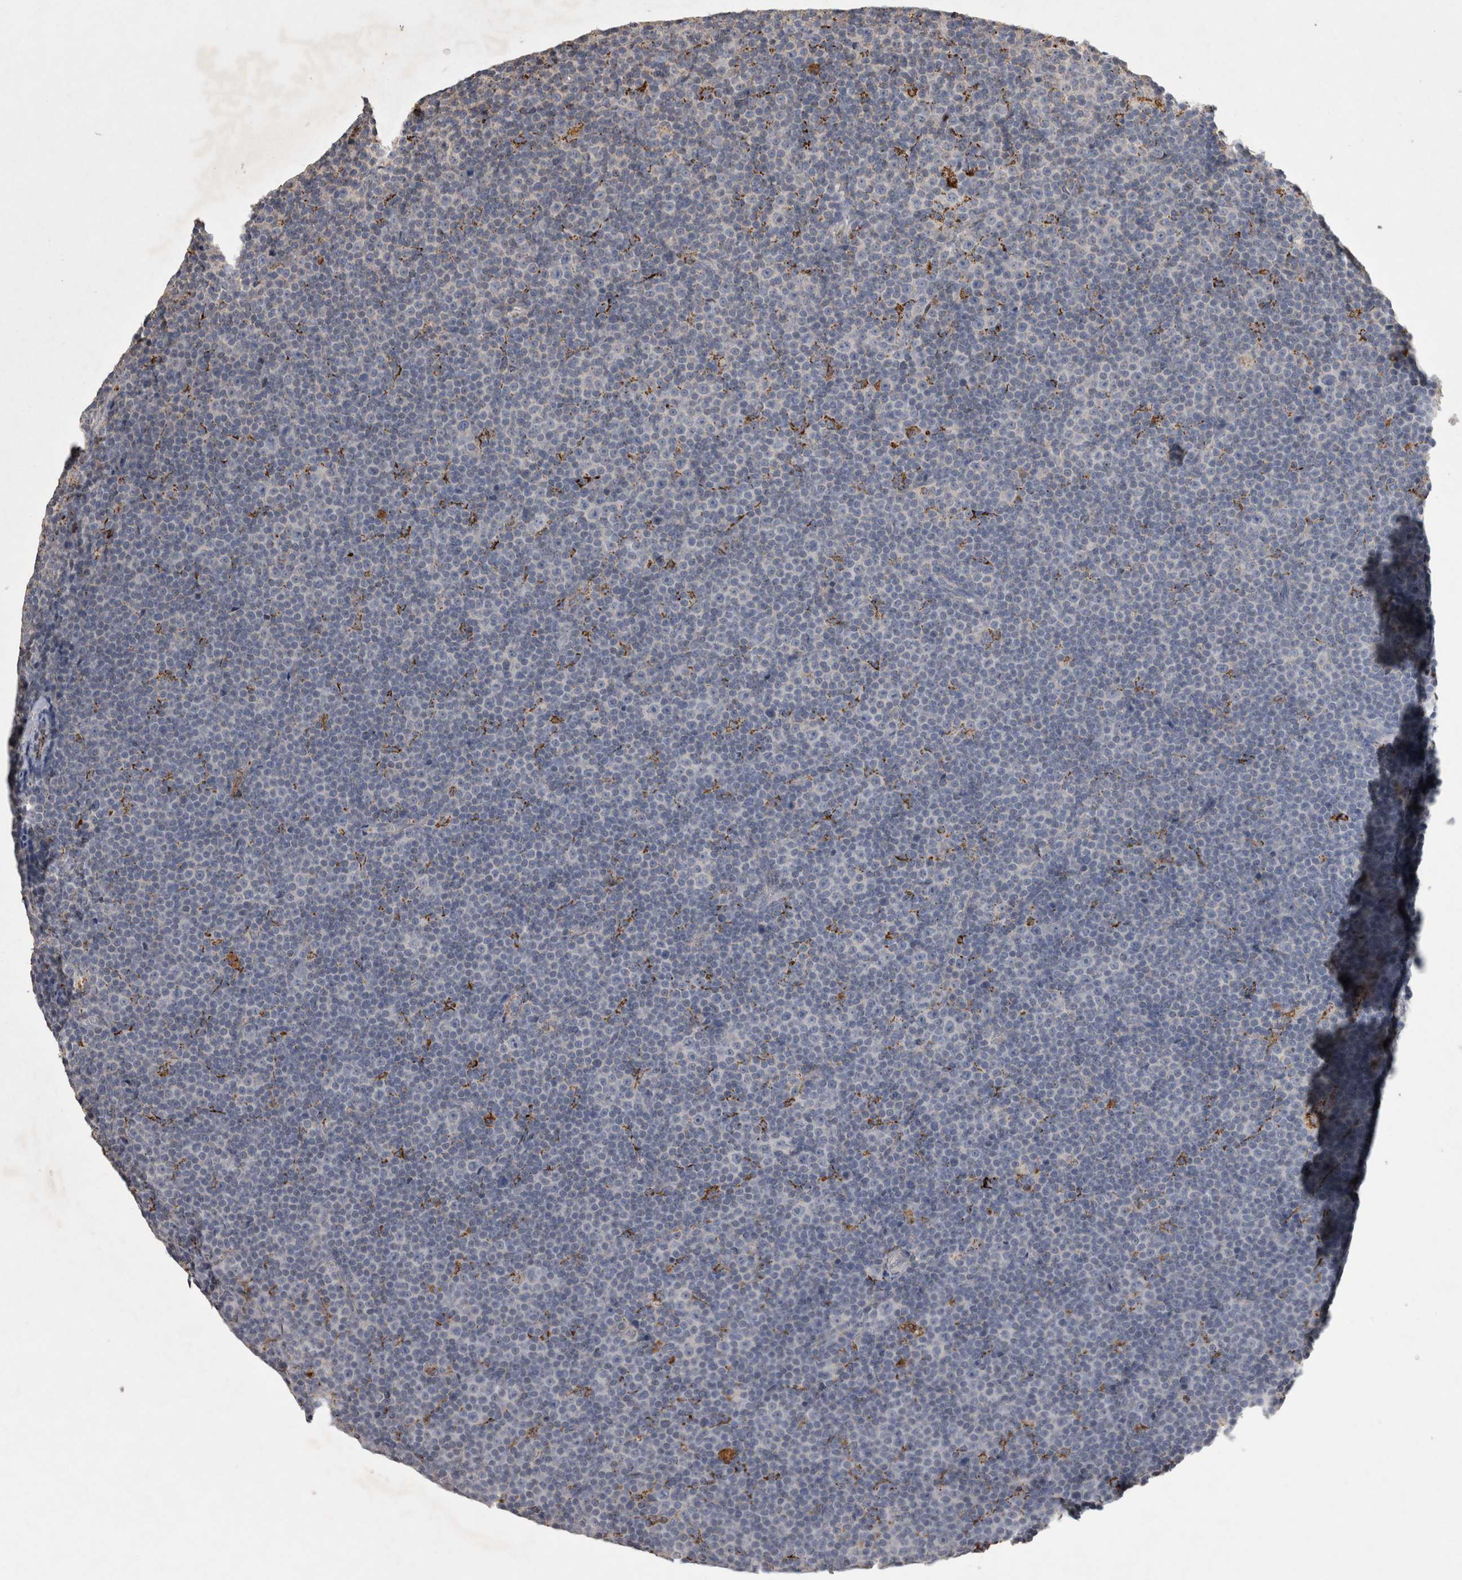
{"staining": {"intensity": "negative", "quantity": "none", "location": "none"}, "tissue": "lymphoma", "cell_type": "Tumor cells", "image_type": "cancer", "snomed": [{"axis": "morphology", "description": "Malignant lymphoma, non-Hodgkin's type, Low grade"}, {"axis": "topography", "description": "Lymph node"}], "caption": "A high-resolution micrograph shows IHC staining of malignant lymphoma, non-Hodgkin's type (low-grade), which displays no significant staining in tumor cells.", "gene": "DKK3", "patient": {"sex": "female", "age": 67}}